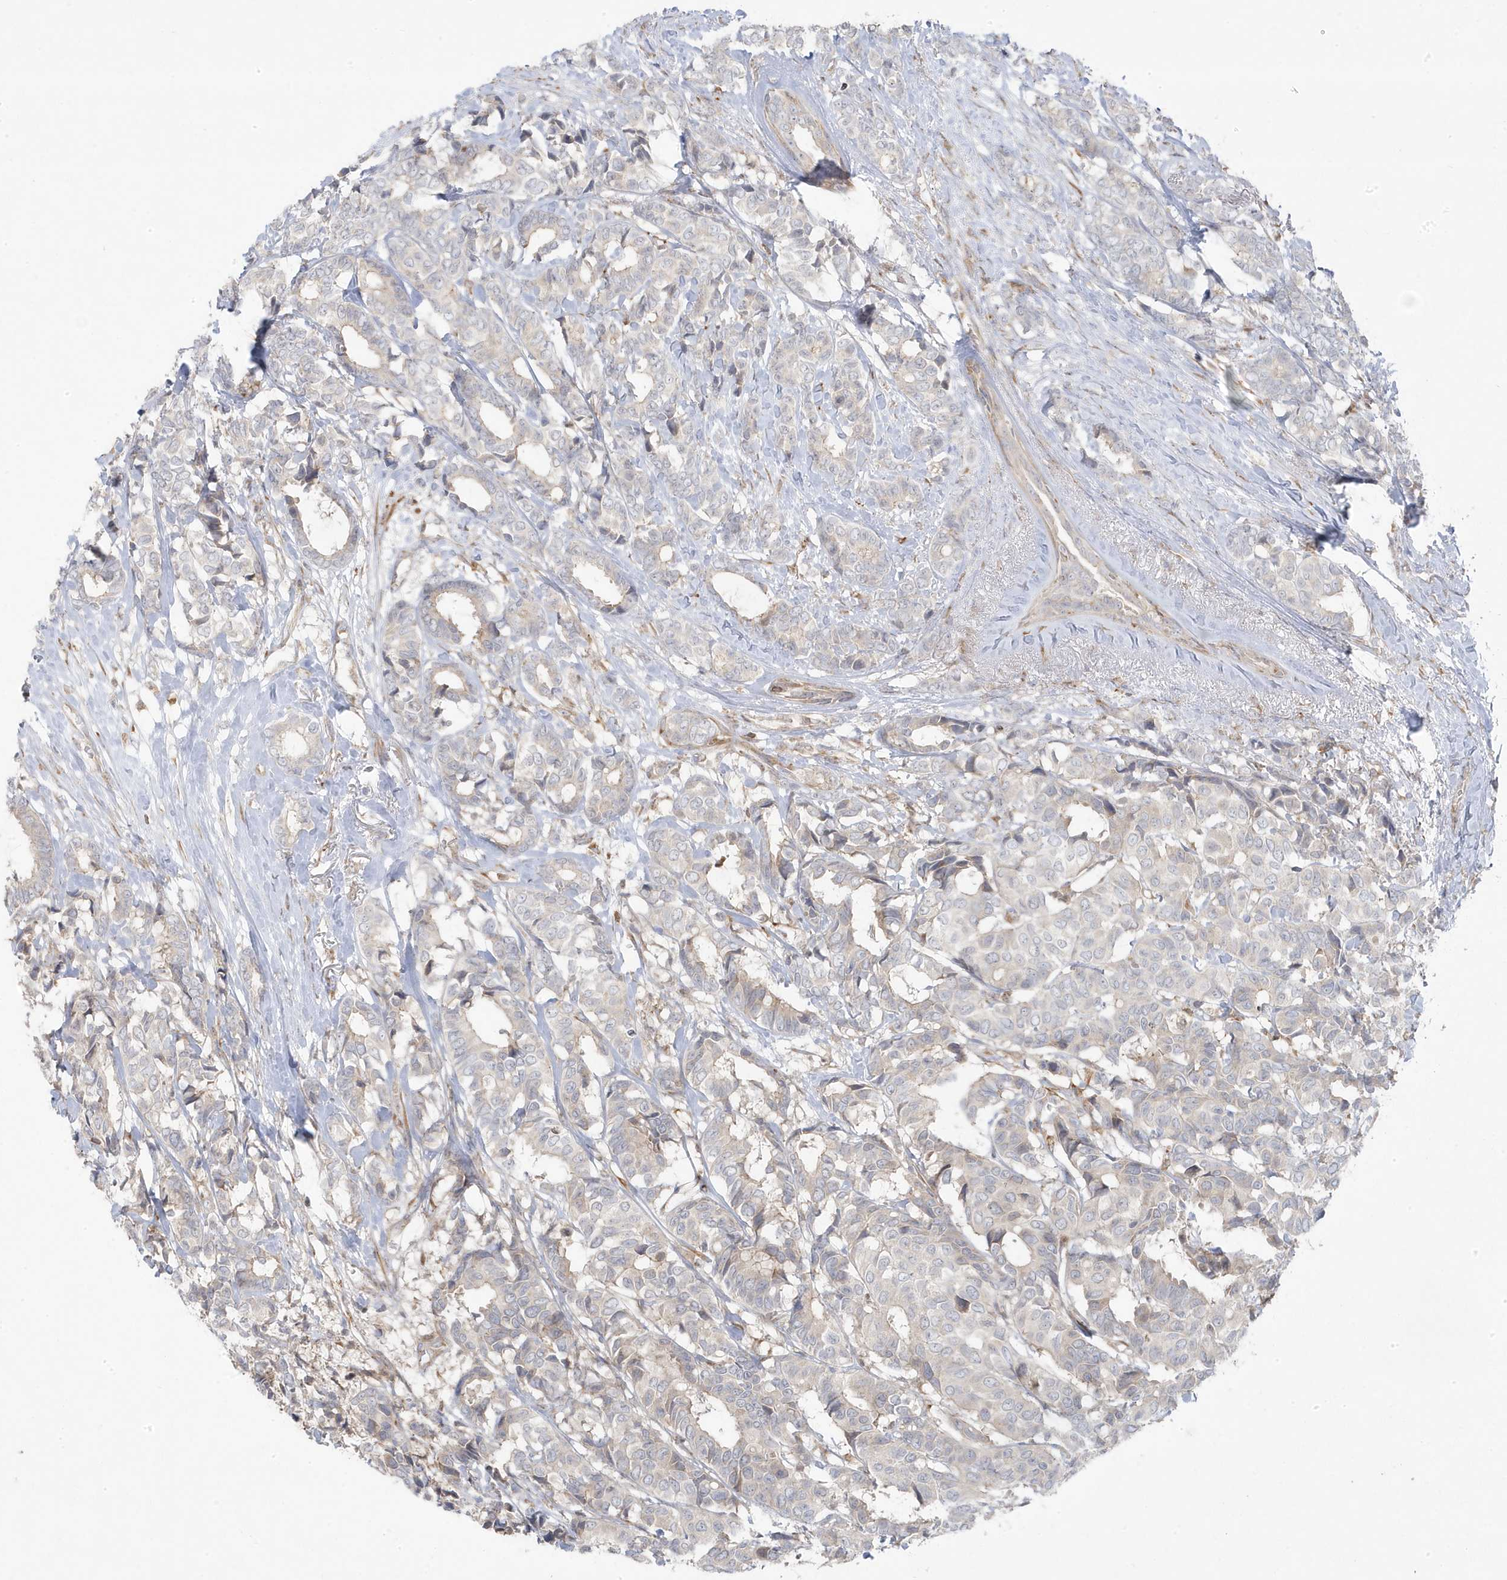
{"staining": {"intensity": "negative", "quantity": "none", "location": "none"}, "tissue": "breast cancer", "cell_type": "Tumor cells", "image_type": "cancer", "snomed": [{"axis": "morphology", "description": "Duct carcinoma"}, {"axis": "topography", "description": "Breast"}], "caption": "A micrograph of human invasive ductal carcinoma (breast) is negative for staining in tumor cells.", "gene": "ZNF654", "patient": {"sex": "female", "age": 87}}